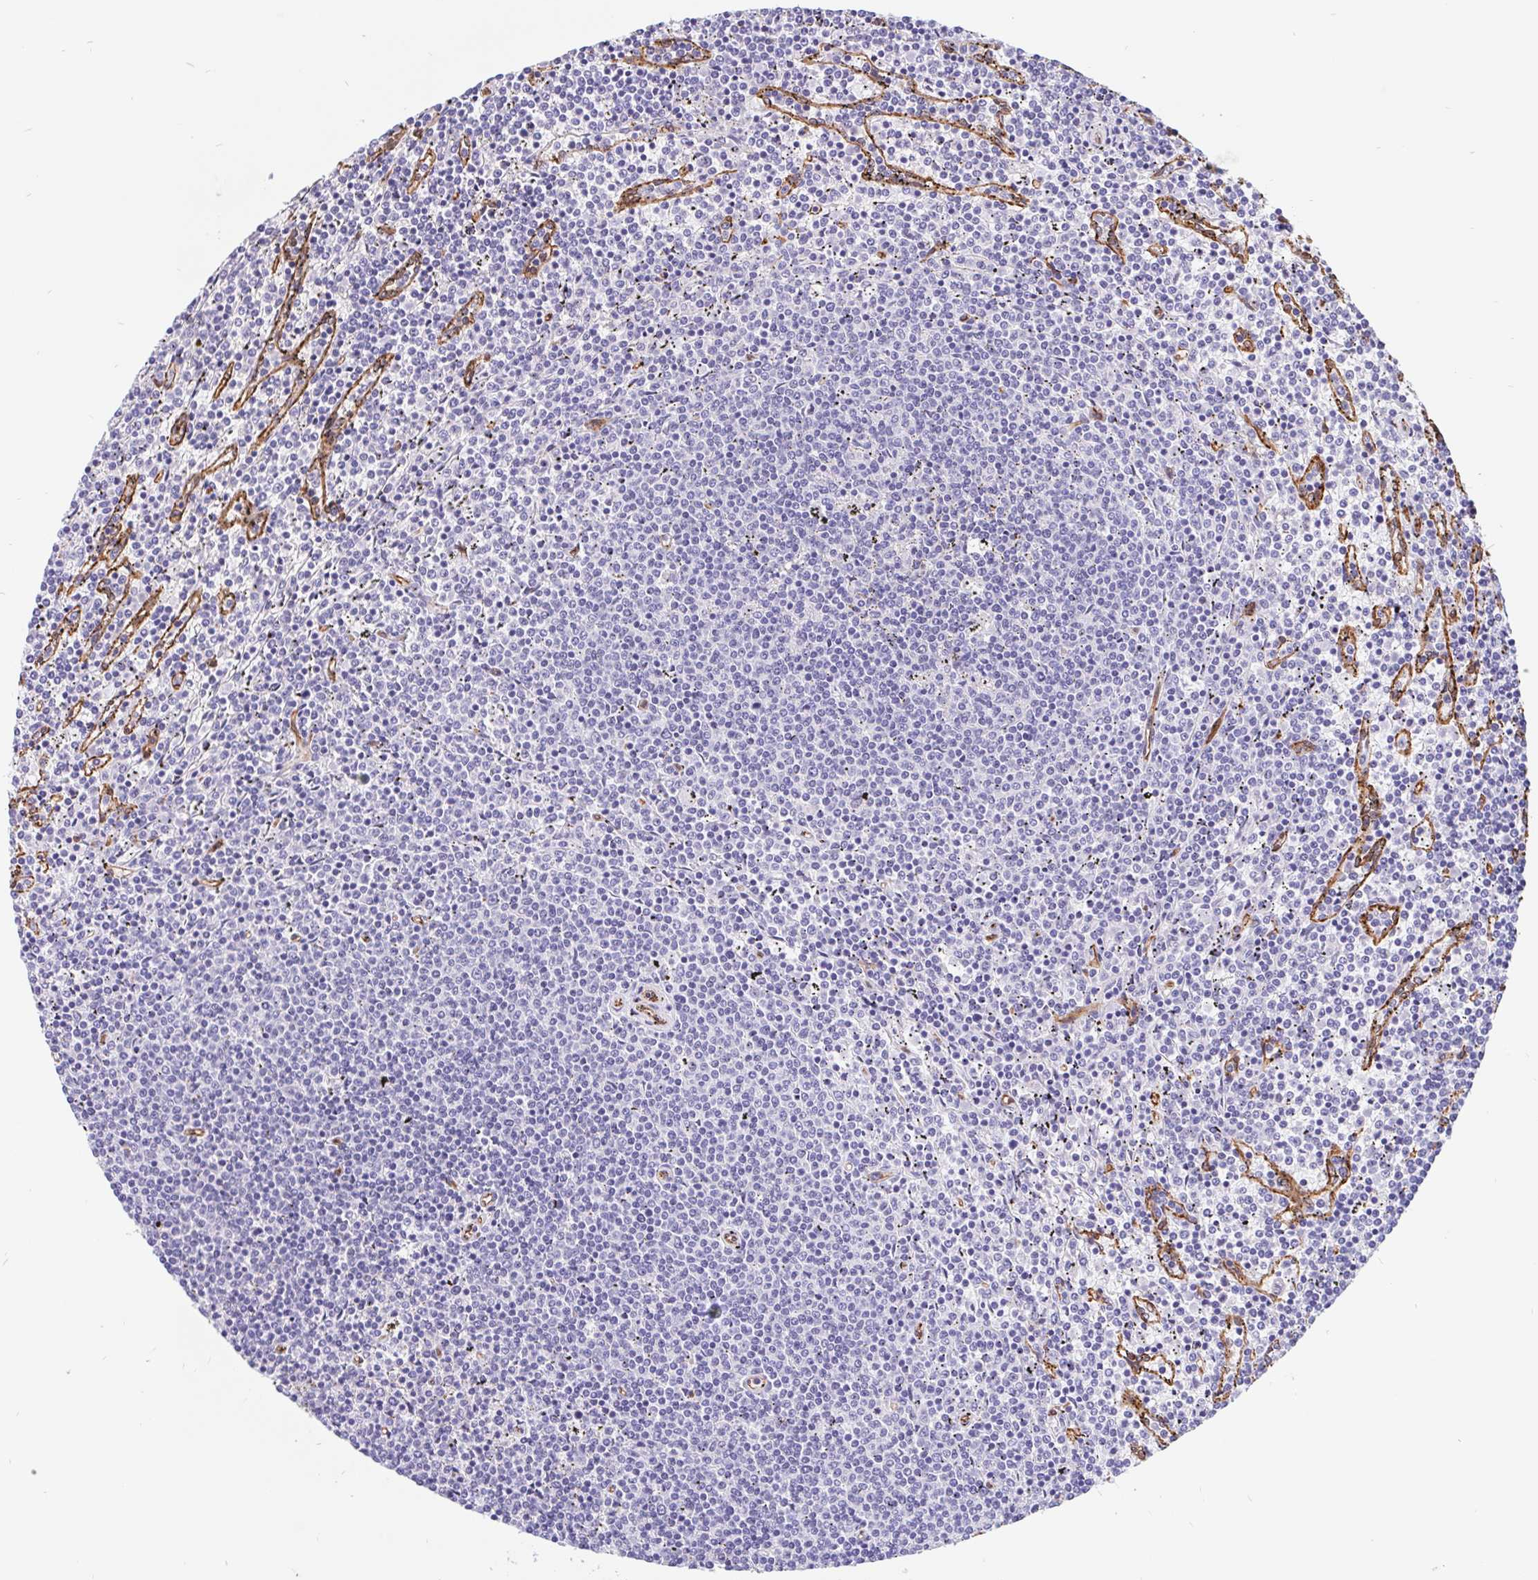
{"staining": {"intensity": "negative", "quantity": "none", "location": "none"}, "tissue": "lymphoma", "cell_type": "Tumor cells", "image_type": "cancer", "snomed": [{"axis": "morphology", "description": "Malignant lymphoma, non-Hodgkin's type, Low grade"}, {"axis": "topography", "description": "Spleen"}], "caption": "Micrograph shows no protein expression in tumor cells of lymphoma tissue. (DAB immunohistochemistry with hematoxylin counter stain).", "gene": "LIMCH1", "patient": {"sex": "female", "age": 50}}